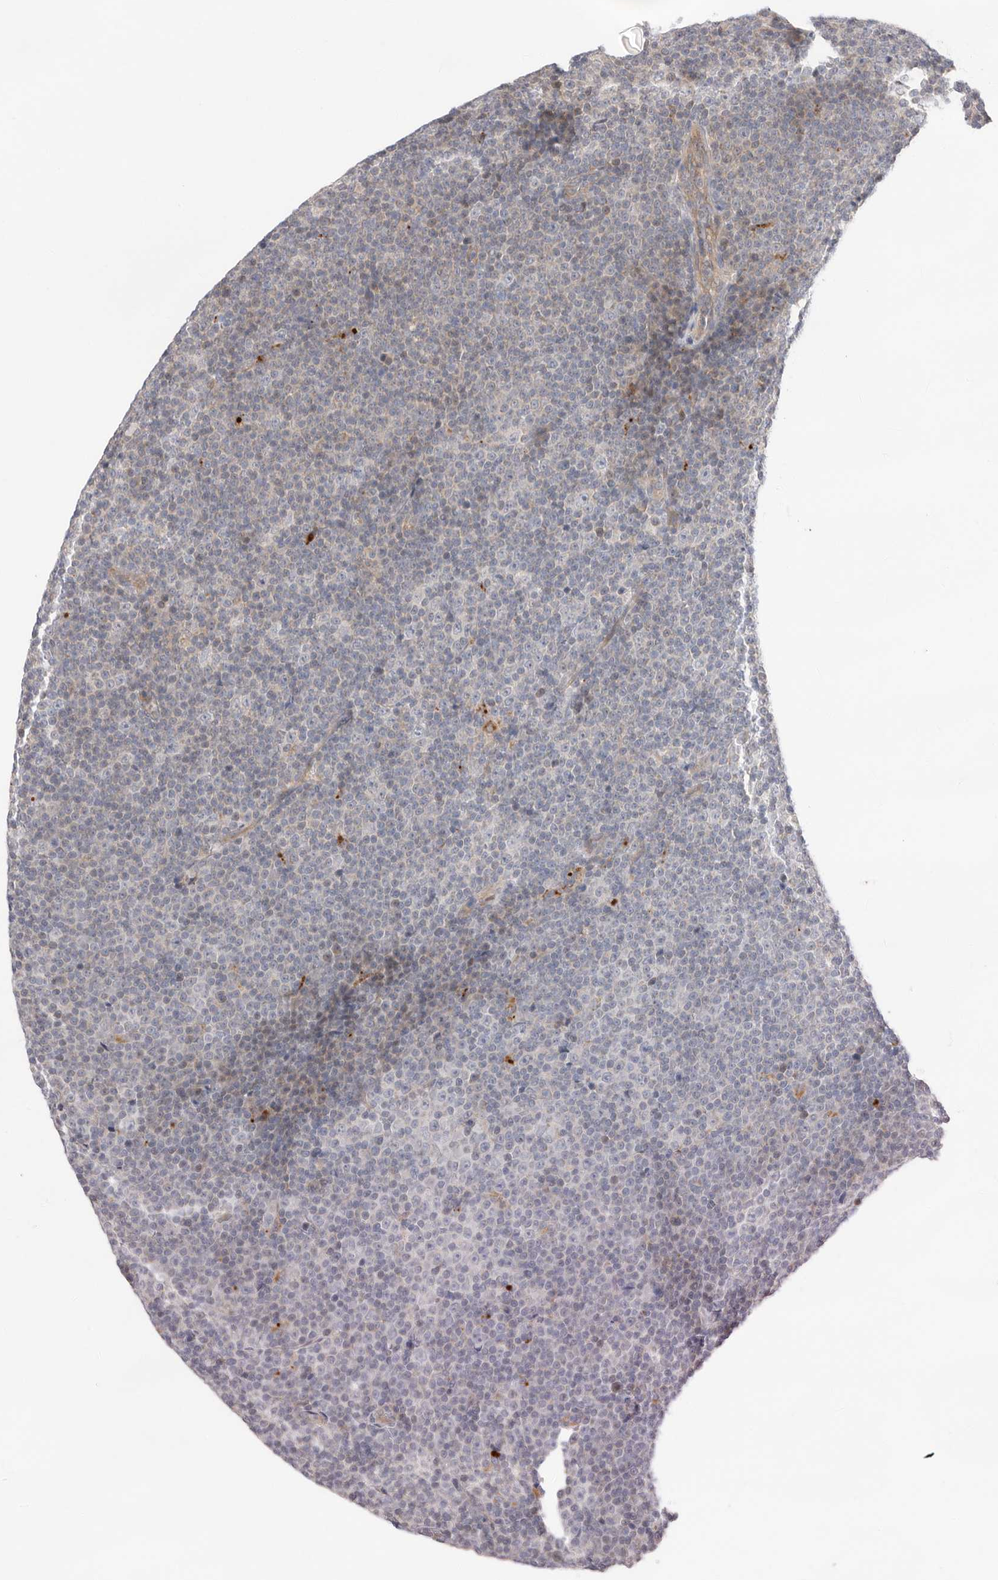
{"staining": {"intensity": "negative", "quantity": "none", "location": "none"}, "tissue": "lymphoma", "cell_type": "Tumor cells", "image_type": "cancer", "snomed": [{"axis": "morphology", "description": "Malignant lymphoma, non-Hodgkin's type, Low grade"}, {"axis": "topography", "description": "Lymph node"}], "caption": "Immunohistochemical staining of human lymphoma reveals no significant expression in tumor cells.", "gene": "USH1C", "patient": {"sex": "female", "age": 67}}